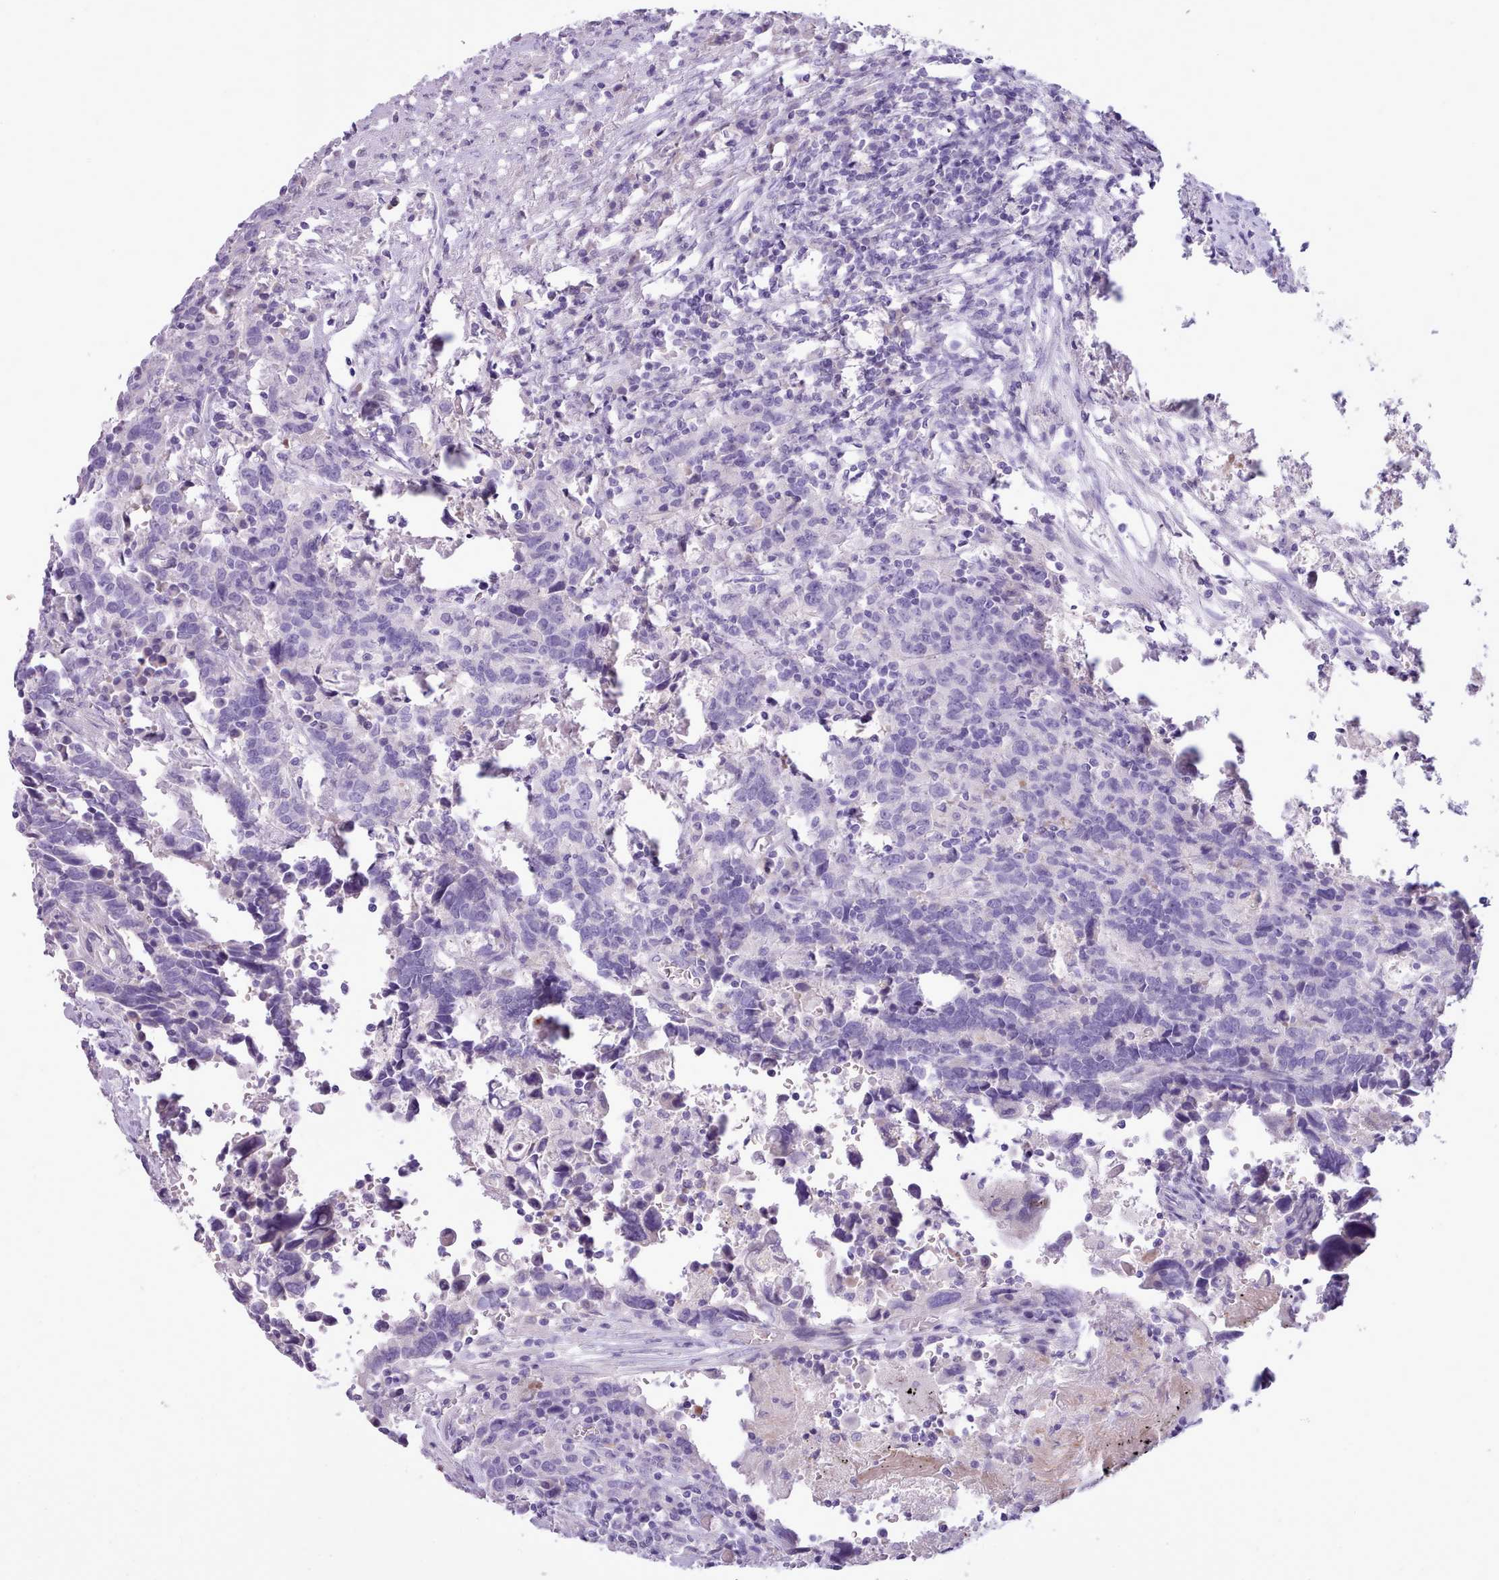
{"staining": {"intensity": "negative", "quantity": "none", "location": "none"}, "tissue": "urothelial cancer", "cell_type": "Tumor cells", "image_type": "cancer", "snomed": [{"axis": "morphology", "description": "Urothelial carcinoma, High grade"}, {"axis": "topography", "description": "Urinary bladder"}], "caption": "High magnification brightfield microscopy of urothelial cancer stained with DAB (3,3'-diaminobenzidine) (brown) and counterstained with hematoxylin (blue): tumor cells show no significant positivity. (DAB IHC with hematoxylin counter stain).", "gene": "CYP2A13", "patient": {"sex": "male", "age": 61}}